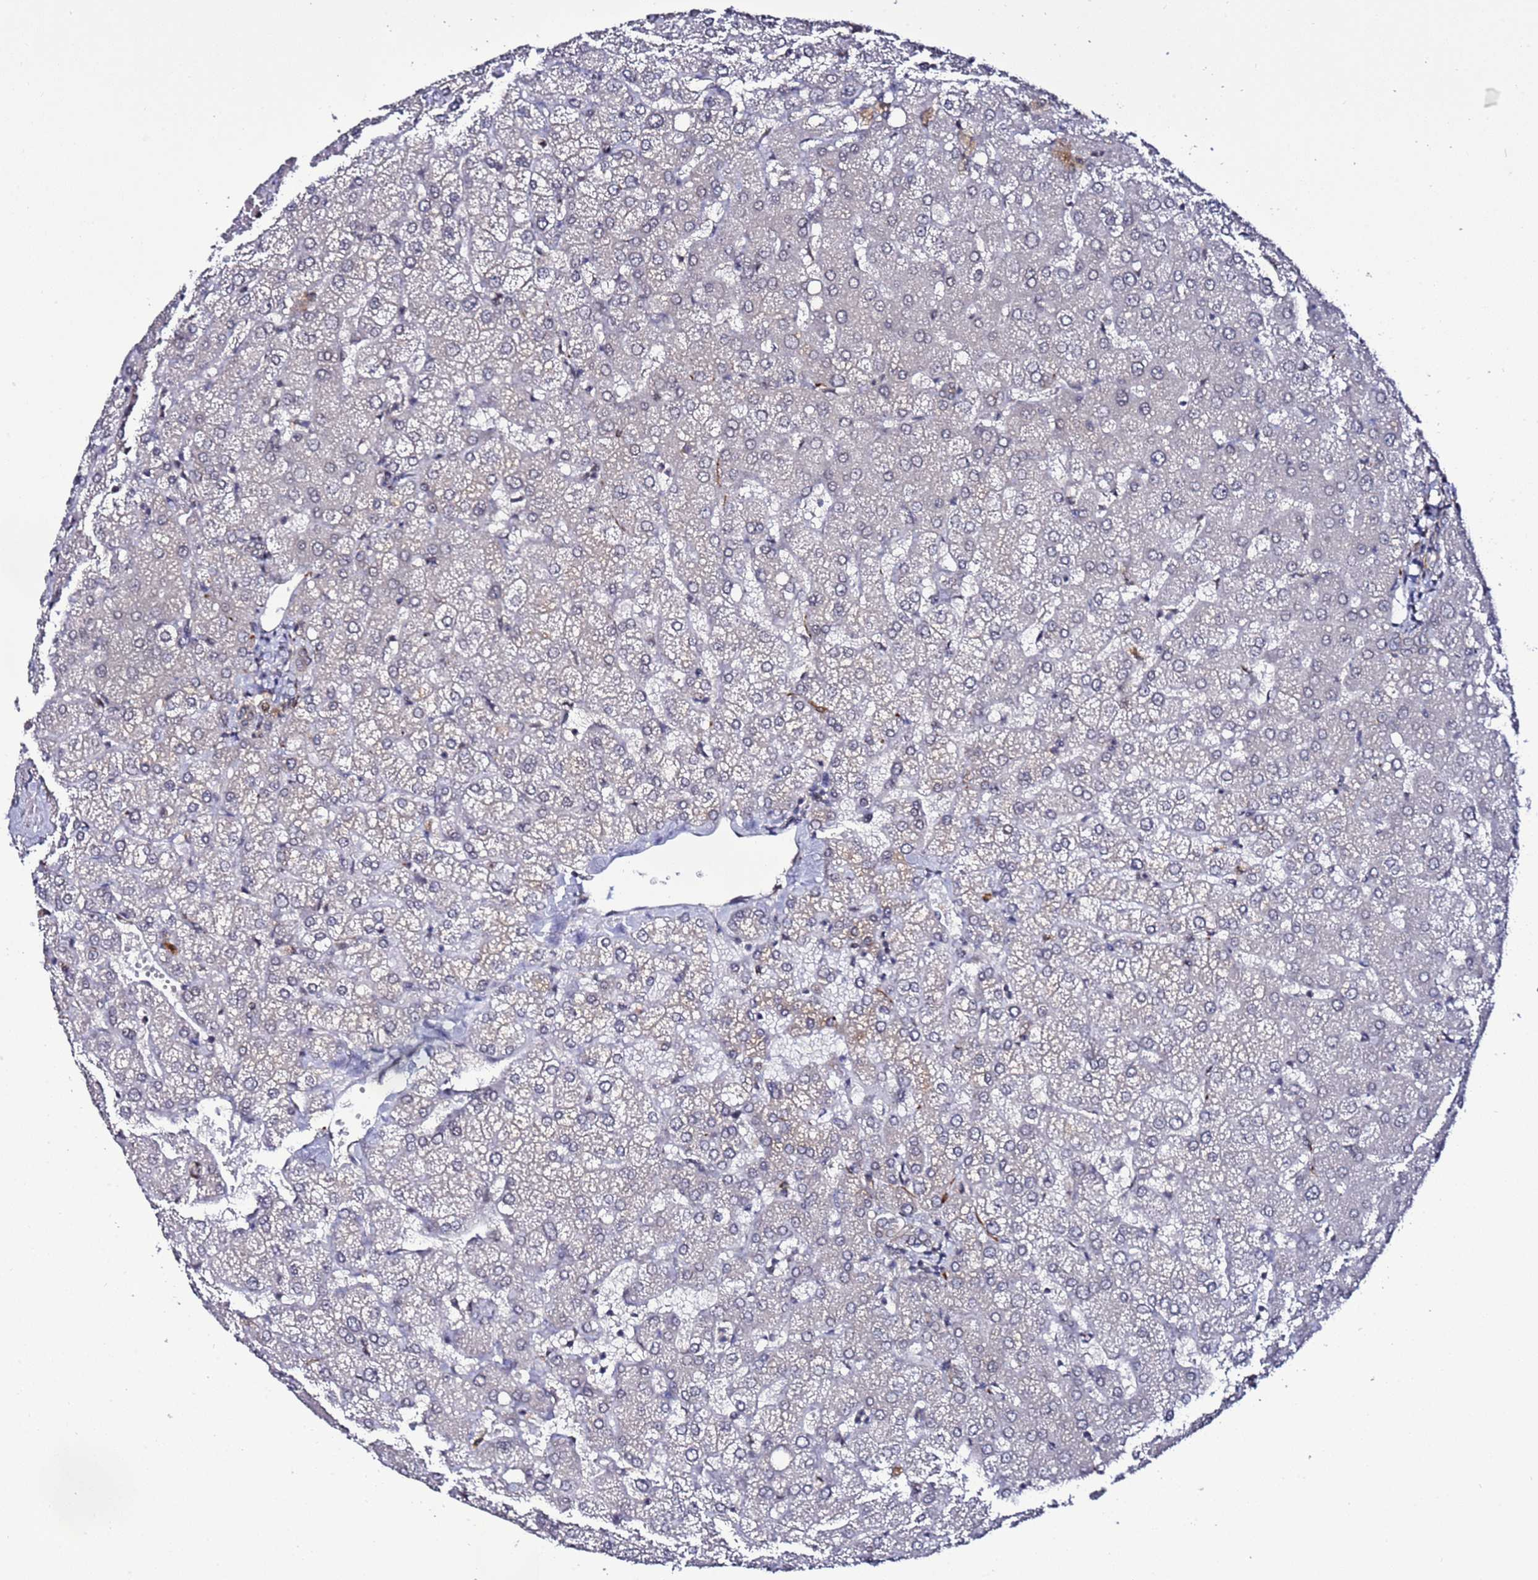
{"staining": {"intensity": "weak", "quantity": "25%-75%", "location": "cytoplasmic/membranous"}, "tissue": "liver", "cell_type": "Cholangiocytes", "image_type": "normal", "snomed": [{"axis": "morphology", "description": "Normal tissue, NOS"}, {"axis": "topography", "description": "Liver"}], "caption": "A high-resolution micrograph shows immunohistochemistry staining of unremarkable liver, which shows weak cytoplasmic/membranous positivity in approximately 25%-75% of cholangiocytes. (DAB = brown stain, brightfield microscopy at high magnification).", "gene": "POLR2D", "patient": {"sex": "female", "age": 54}}